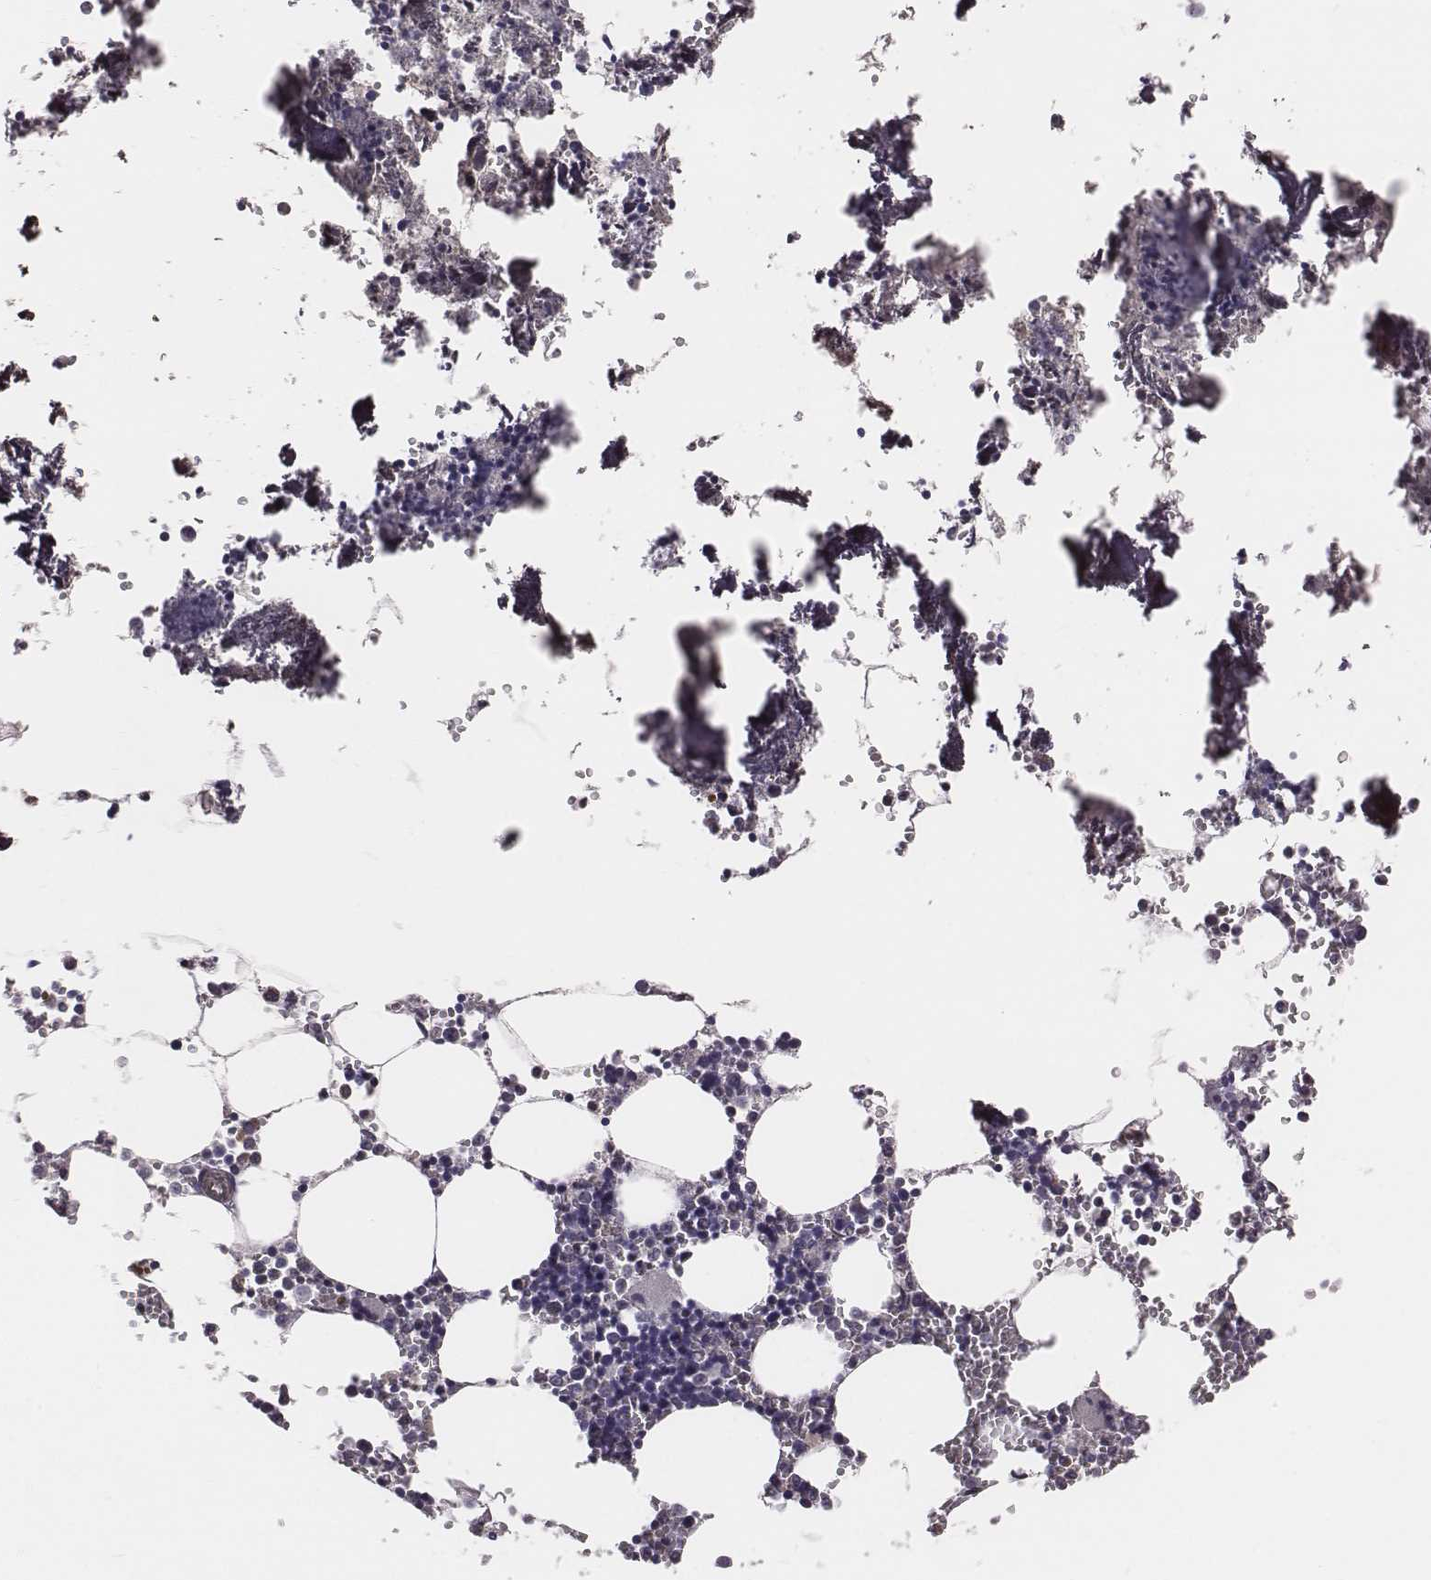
{"staining": {"intensity": "negative", "quantity": "none", "location": "none"}, "tissue": "bone marrow", "cell_type": "Hematopoietic cells", "image_type": "normal", "snomed": [{"axis": "morphology", "description": "Normal tissue, NOS"}, {"axis": "topography", "description": "Bone marrow"}], "caption": "IHC micrograph of normal bone marrow stained for a protein (brown), which shows no expression in hematopoietic cells.", "gene": "SCARF1", "patient": {"sex": "male", "age": 54}}